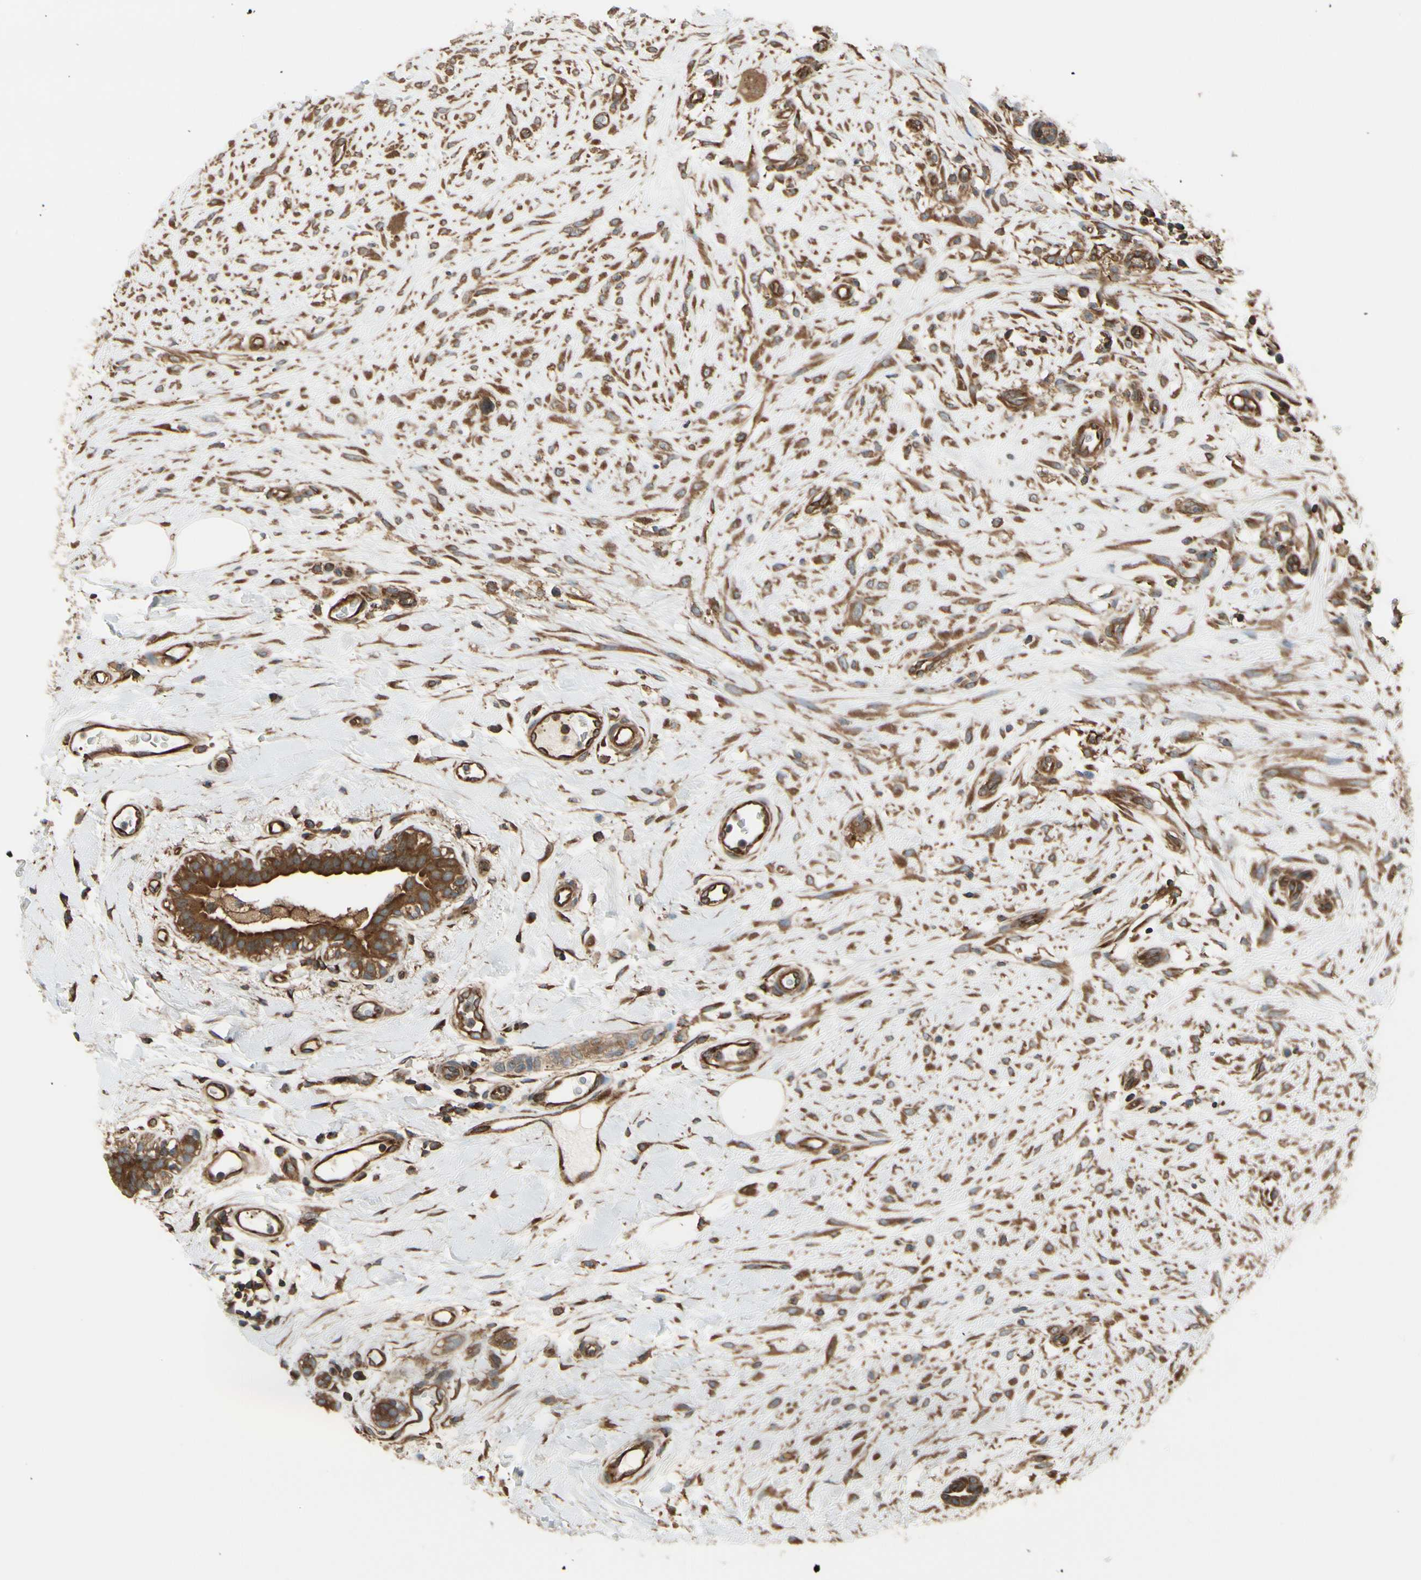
{"staining": {"intensity": "moderate", "quantity": "25%-75%", "location": "cytoplasmic/membranous"}, "tissue": "breast cancer", "cell_type": "Tumor cells", "image_type": "cancer", "snomed": [{"axis": "morphology", "description": "Duct carcinoma"}, {"axis": "topography", "description": "Breast"}], "caption": "Brown immunohistochemical staining in breast cancer (intraductal carcinoma) exhibits moderate cytoplasmic/membranous positivity in approximately 25%-75% of tumor cells.", "gene": "EPS15", "patient": {"sex": "female", "age": 40}}